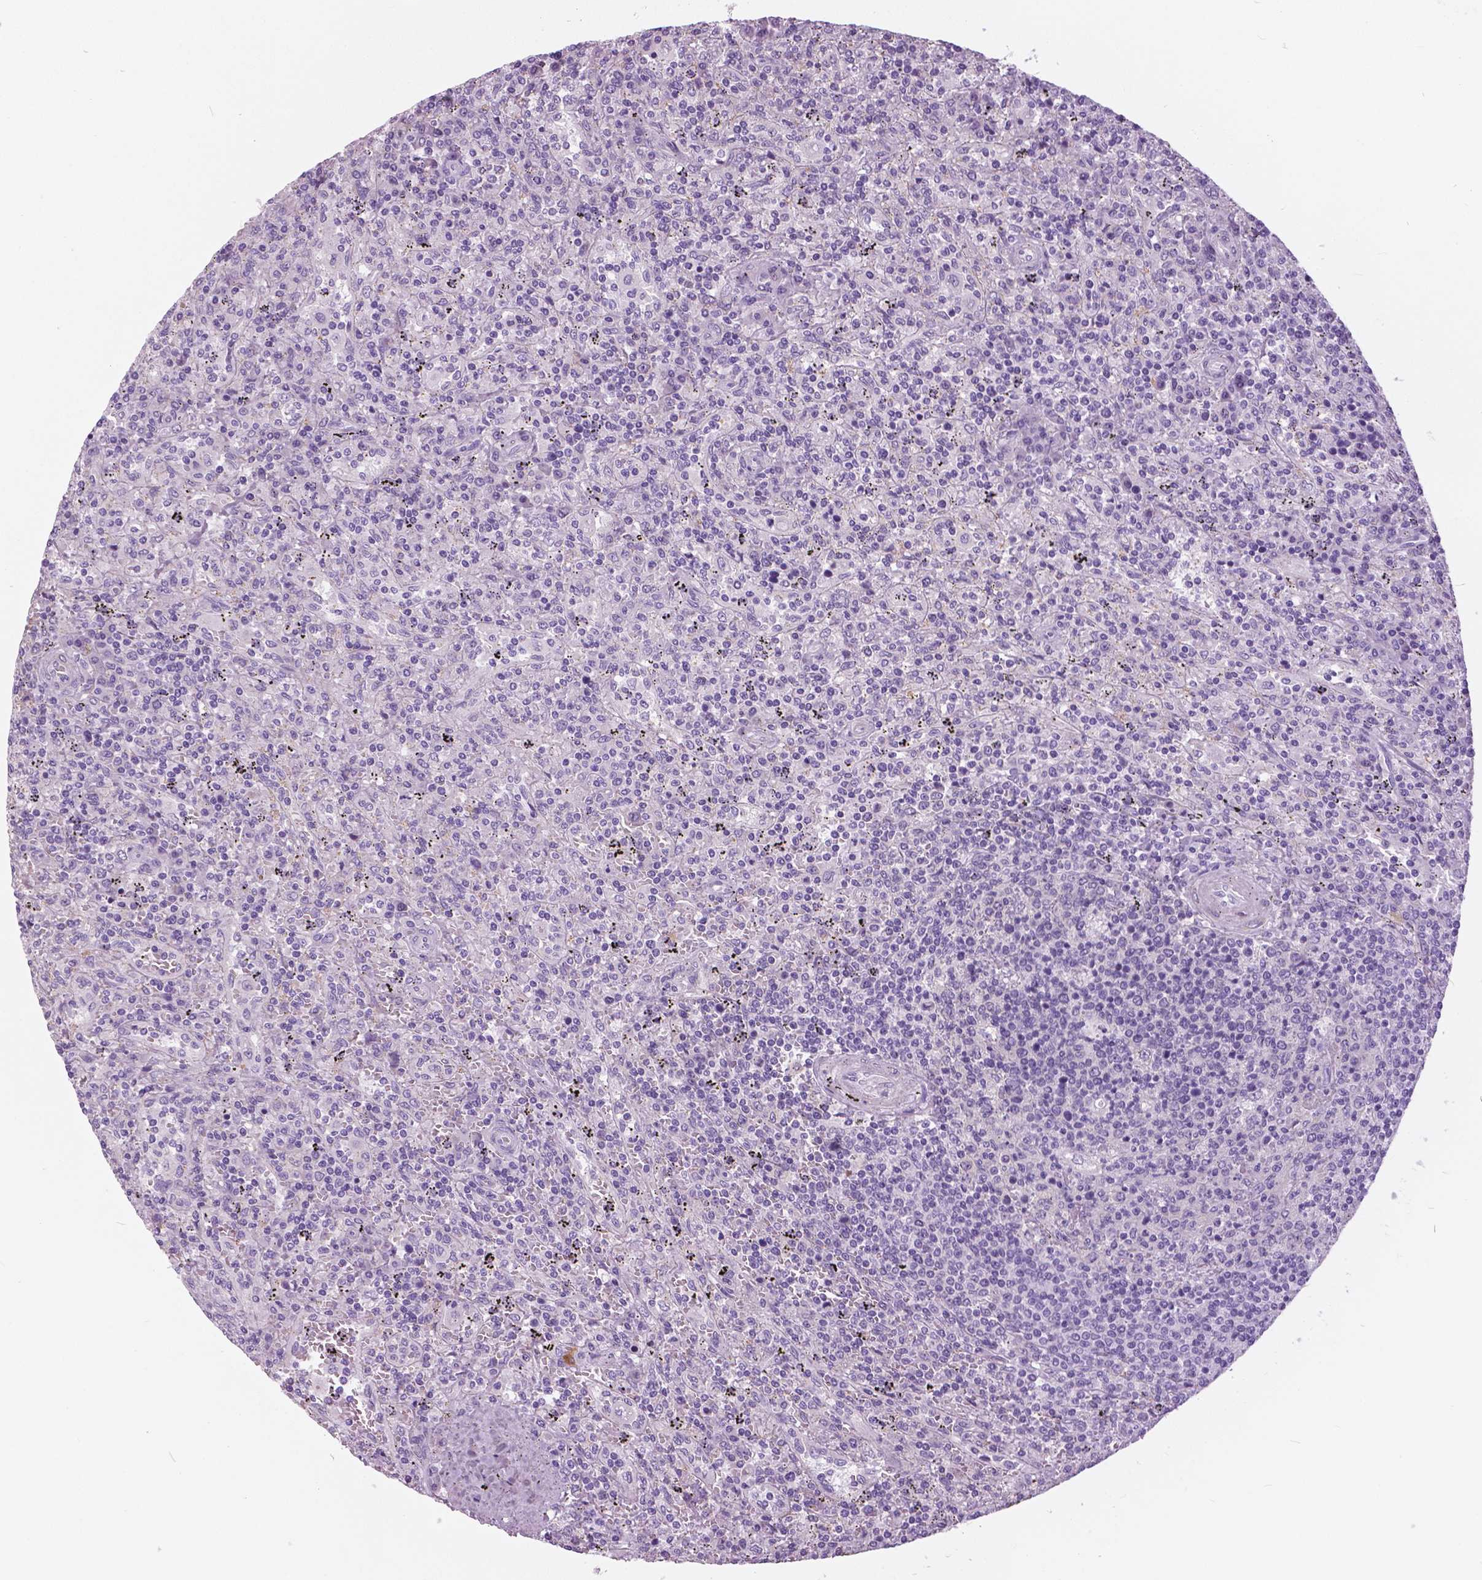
{"staining": {"intensity": "negative", "quantity": "none", "location": "none"}, "tissue": "lymphoma", "cell_type": "Tumor cells", "image_type": "cancer", "snomed": [{"axis": "morphology", "description": "Malignant lymphoma, non-Hodgkin's type, Low grade"}, {"axis": "topography", "description": "Spleen"}], "caption": "Immunohistochemical staining of low-grade malignant lymphoma, non-Hodgkin's type displays no significant positivity in tumor cells.", "gene": "SERPINI1", "patient": {"sex": "male", "age": 62}}